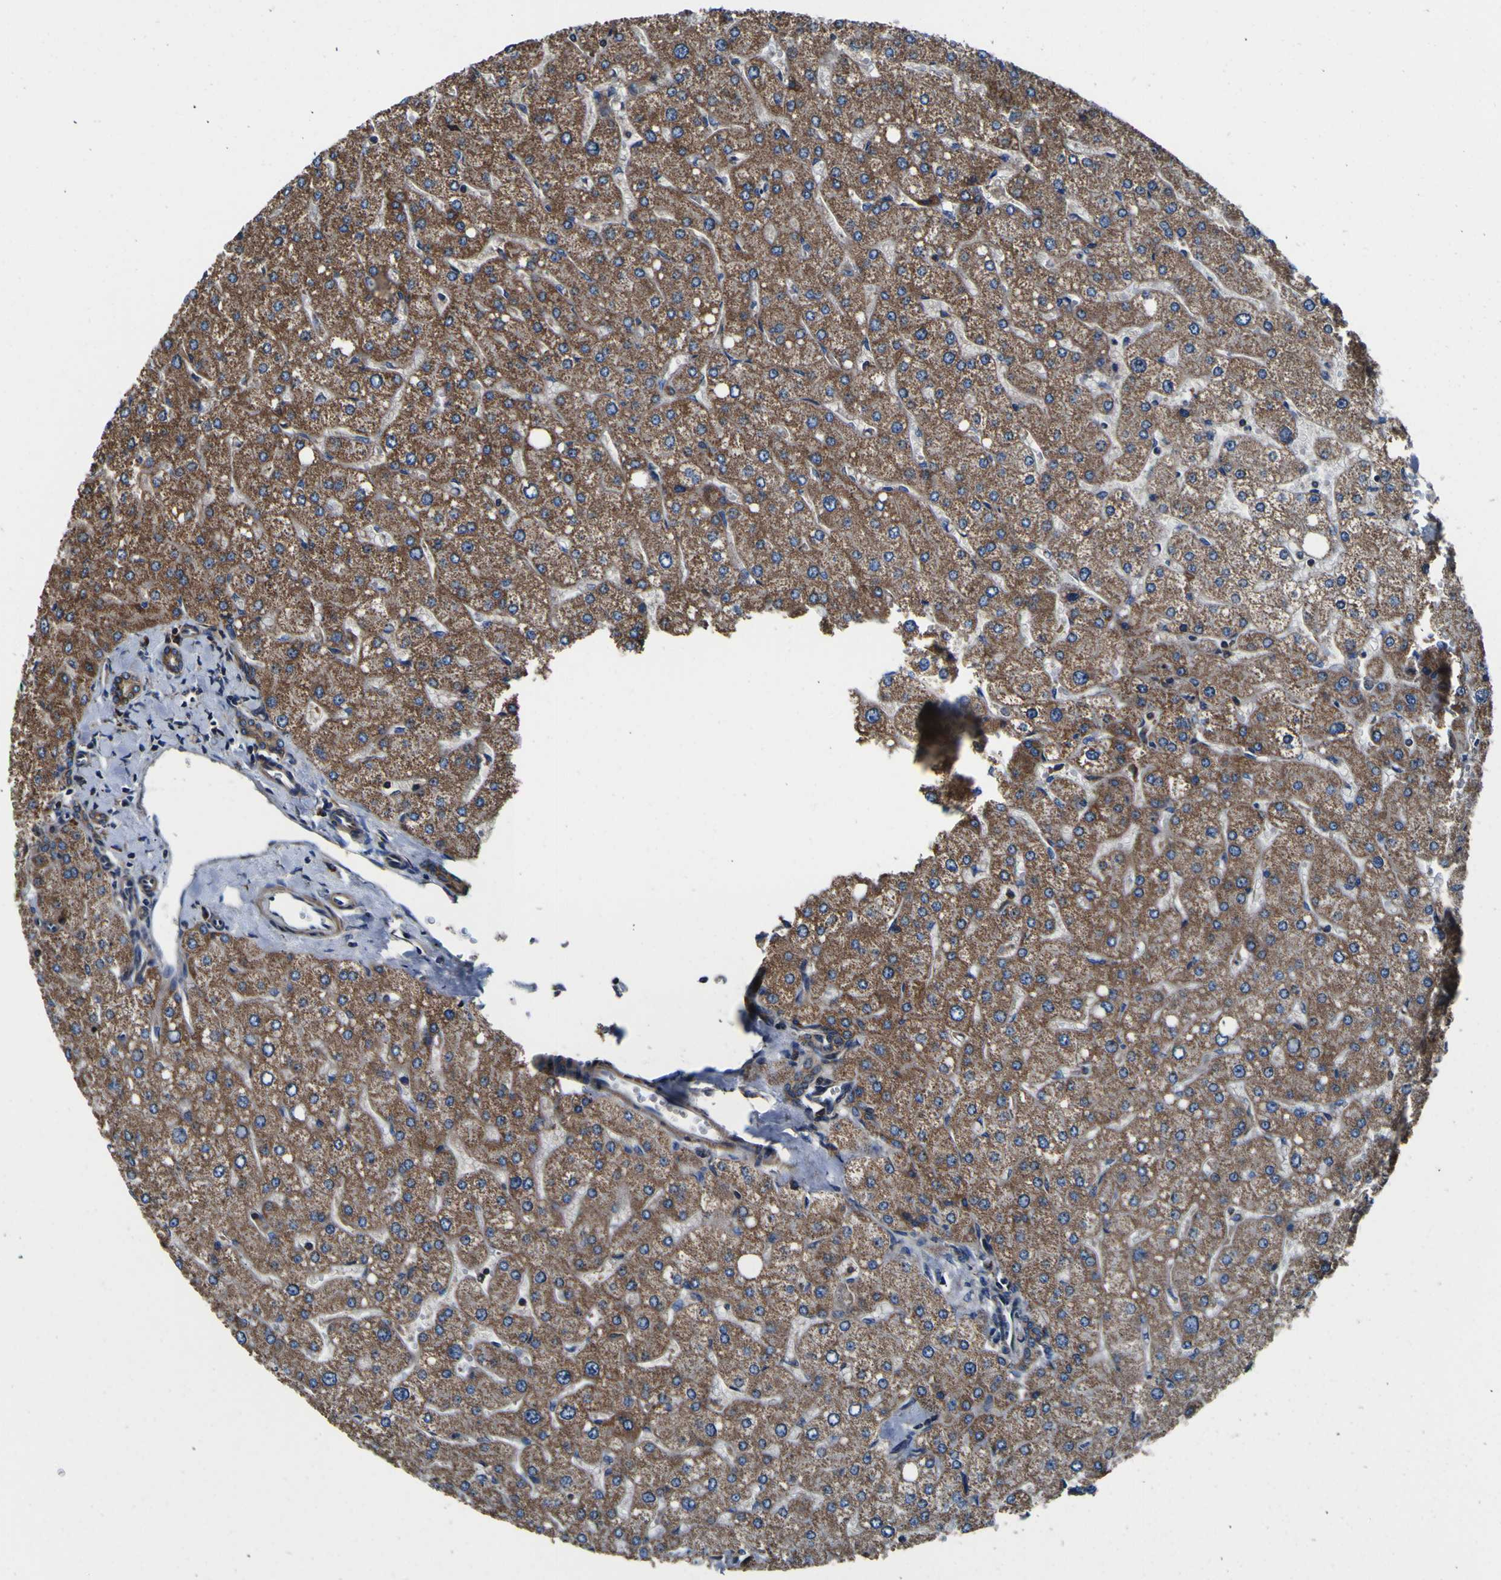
{"staining": {"intensity": "moderate", "quantity": ">75%", "location": "cytoplasmic/membranous"}, "tissue": "liver", "cell_type": "Cholangiocytes", "image_type": "normal", "snomed": [{"axis": "morphology", "description": "Normal tissue, NOS"}, {"axis": "topography", "description": "Liver"}], "caption": "A photomicrograph of liver stained for a protein exhibits moderate cytoplasmic/membranous brown staining in cholangiocytes. The protein of interest is shown in brown color, while the nuclei are stained blue.", "gene": "INPP5A", "patient": {"sex": "male", "age": 55}}